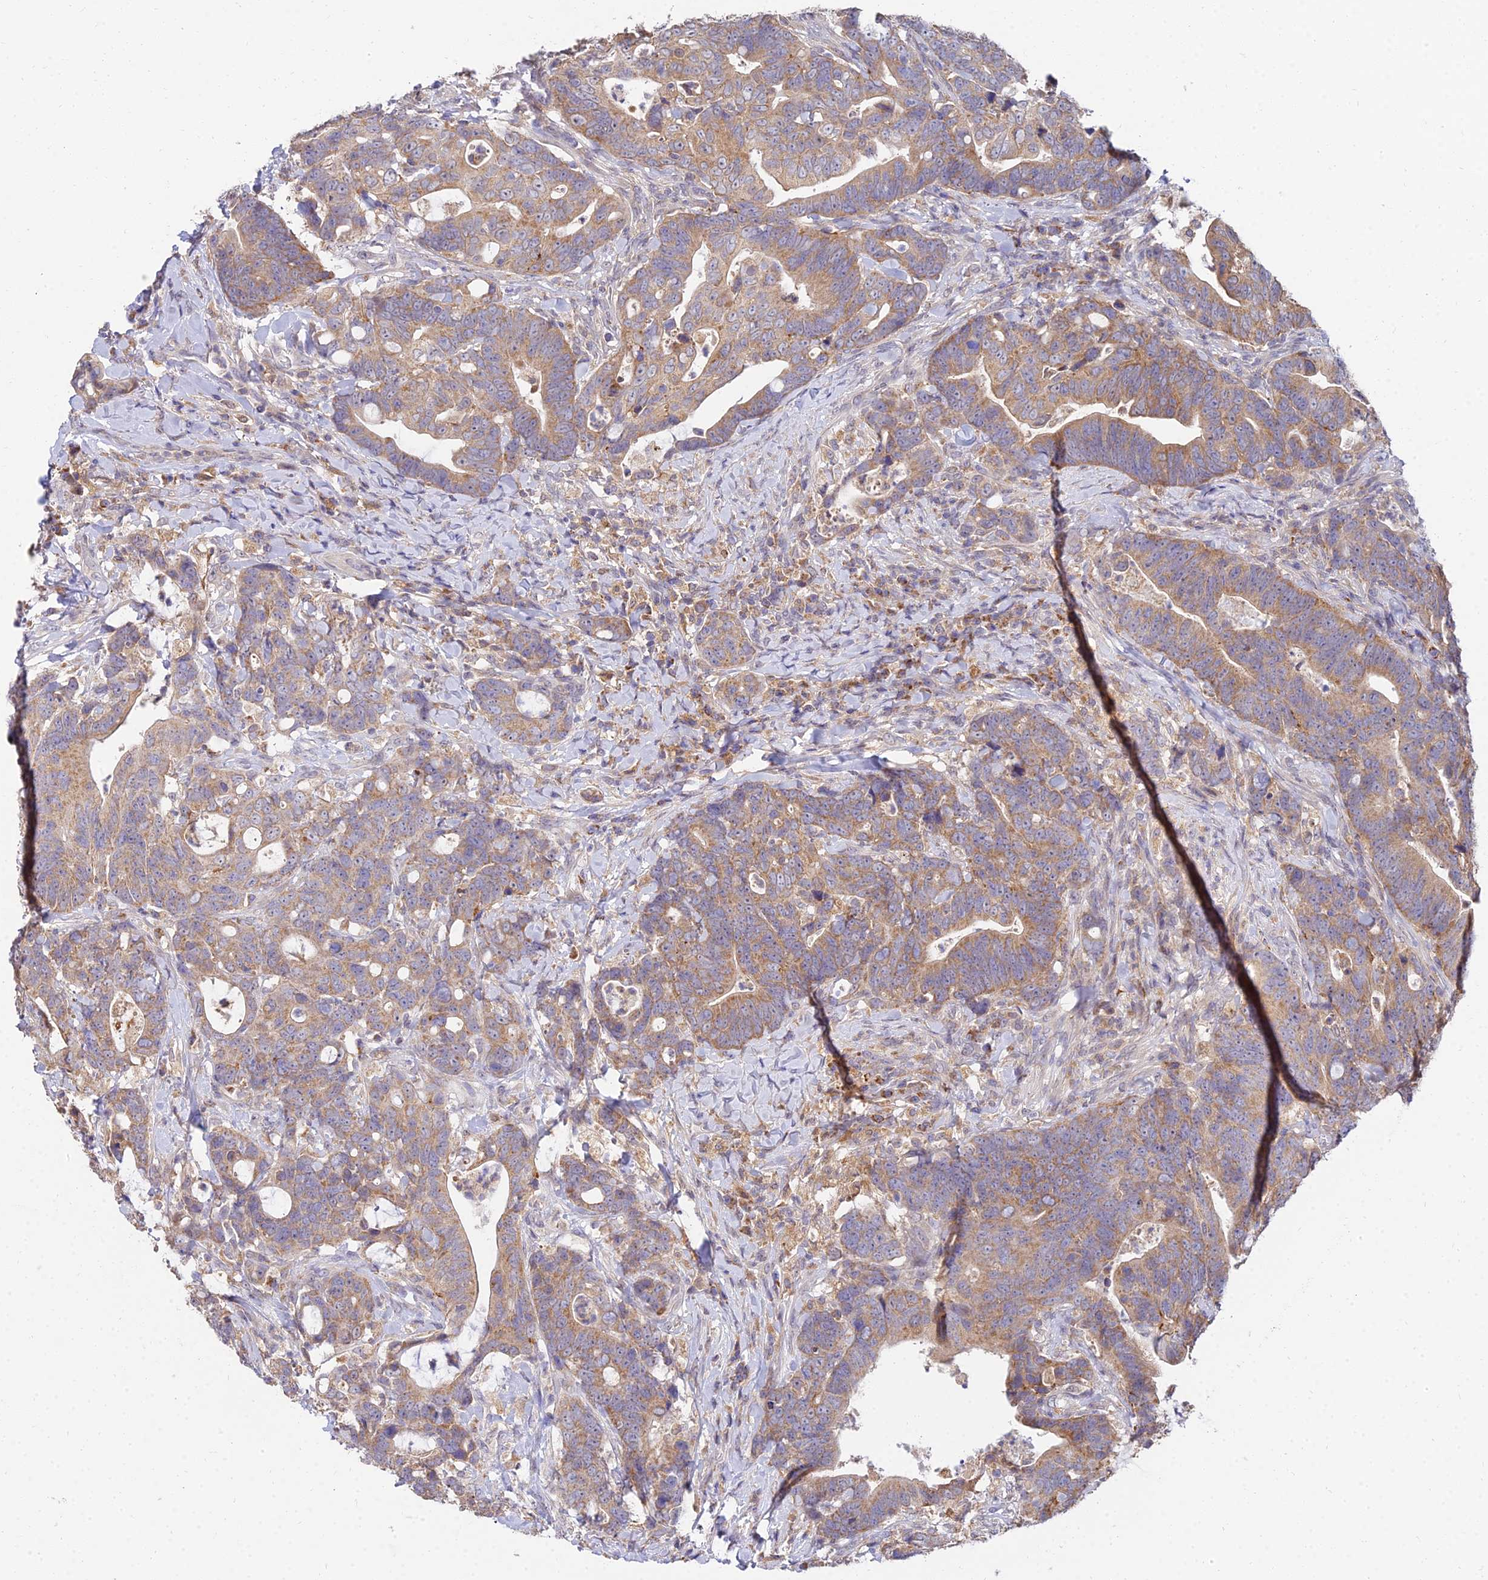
{"staining": {"intensity": "moderate", "quantity": ">75%", "location": "cytoplasmic/membranous"}, "tissue": "colorectal cancer", "cell_type": "Tumor cells", "image_type": "cancer", "snomed": [{"axis": "morphology", "description": "Adenocarcinoma, NOS"}, {"axis": "topography", "description": "Colon"}], "caption": "Protein expression analysis of colorectal adenocarcinoma demonstrates moderate cytoplasmic/membranous staining in approximately >75% of tumor cells.", "gene": "ARL8B", "patient": {"sex": "female", "age": 82}}